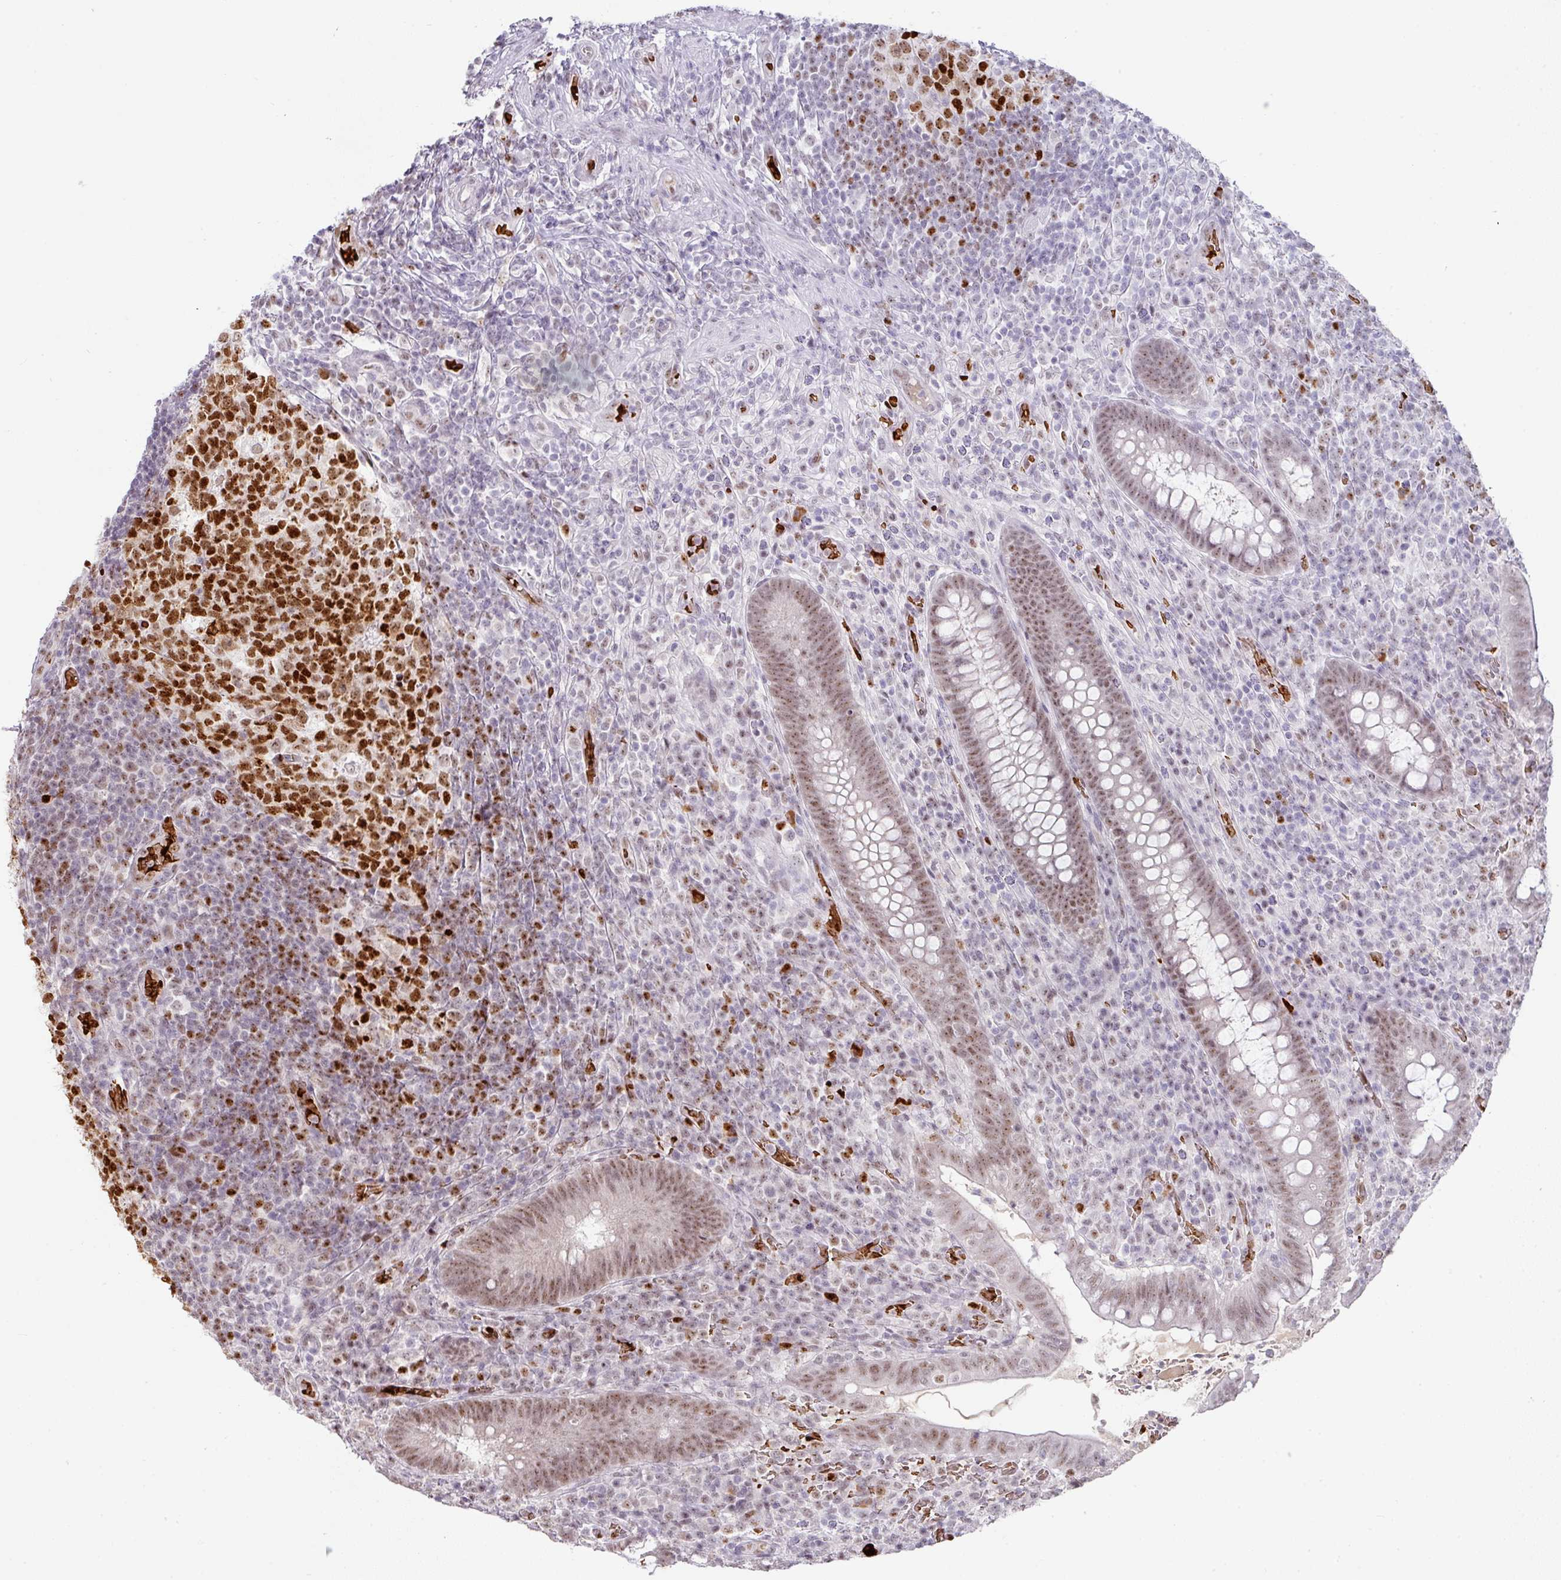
{"staining": {"intensity": "moderate", "quantity": "25%-75%", "location": "nuclear"}, "tissue": "appendix", "cell_type": "Glandular cells", "image_type": "normal", "snomed": [{"axis": "morphology", "description": "Normal tissue, NOS"}, {"axis": "topography", "description": "Appendix"}], "caption": "A photomicrograph showing moderate nuclear staining in about 25%-75% of glandular cells in normal appendix, as visualized by brown immunohistochemical staining.", "gene": "NEIL1", "patient": {"sex": "female", "age": 43}}